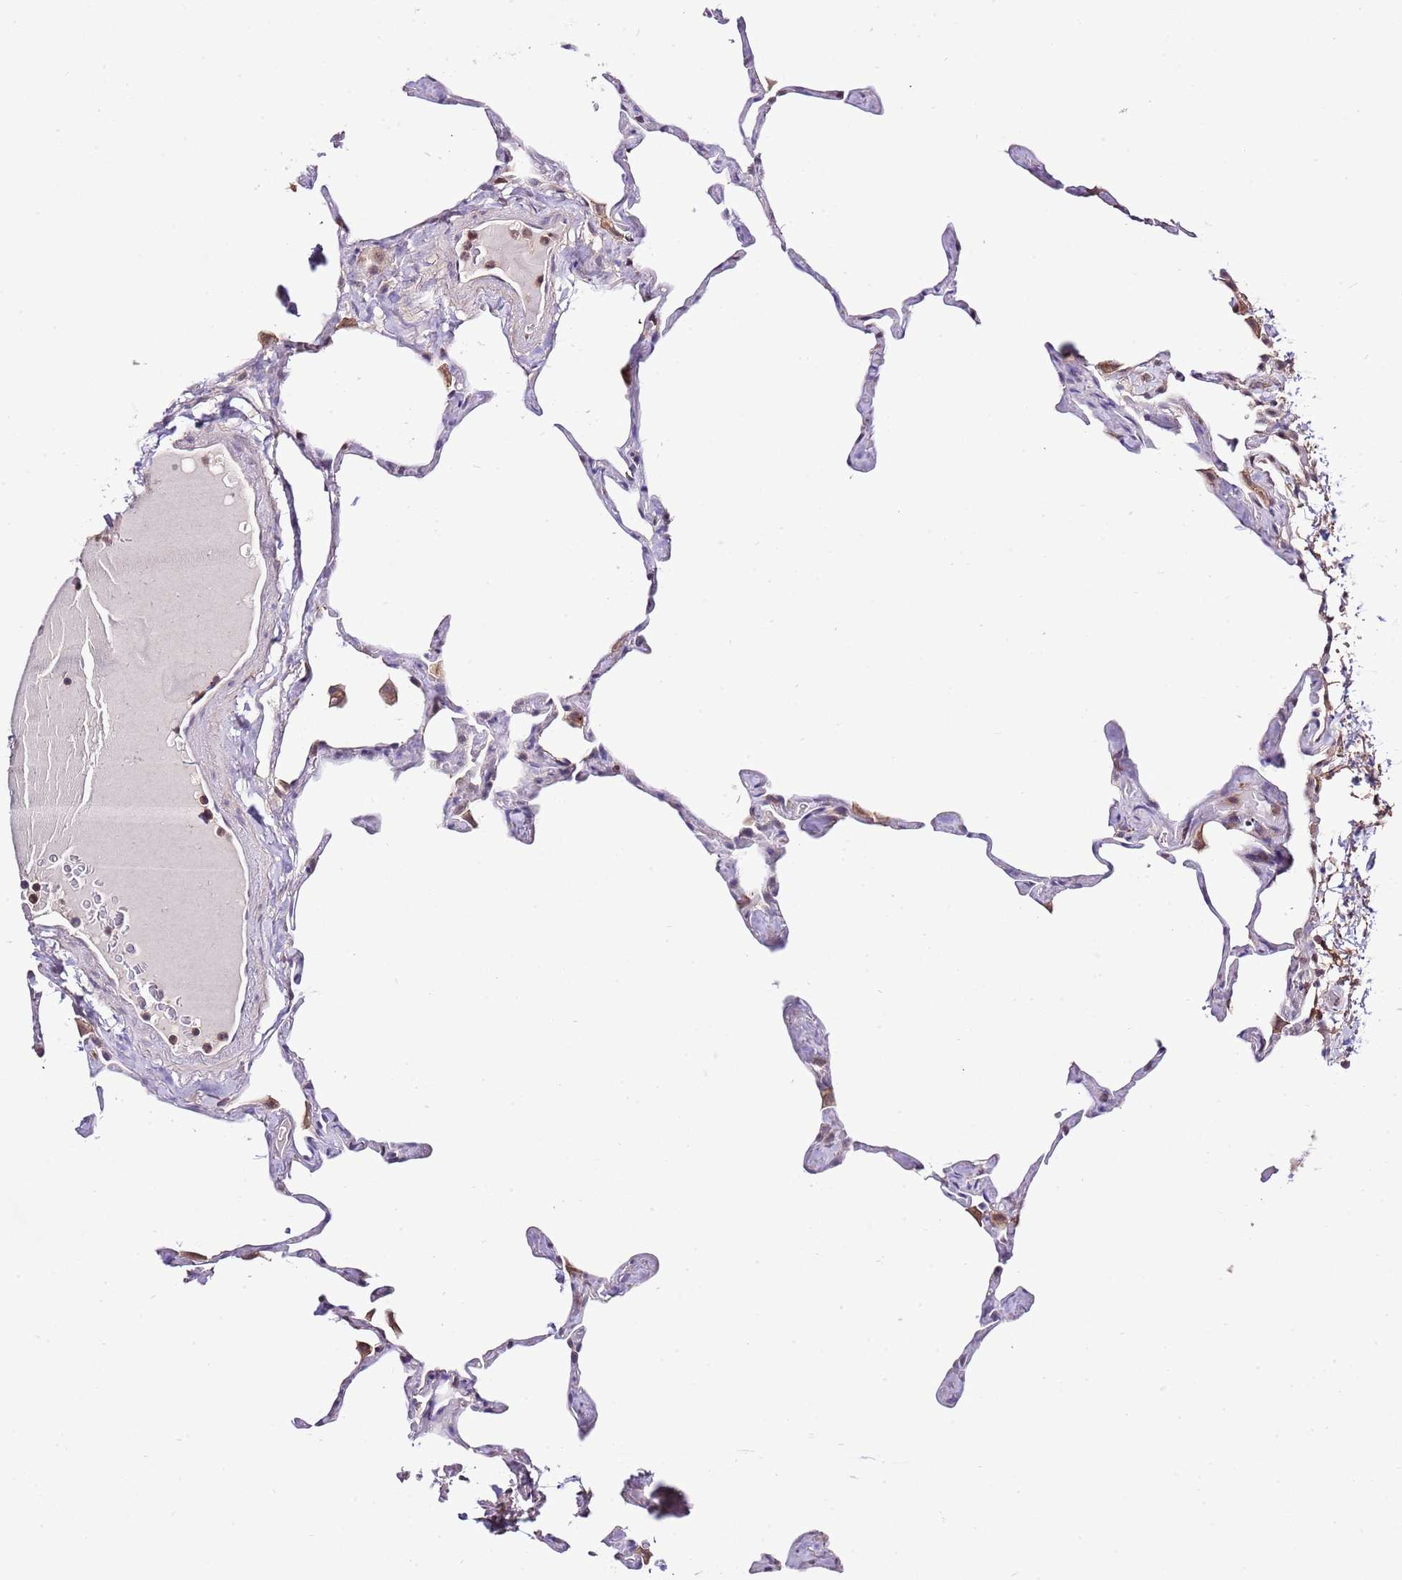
{"staining": {"intensity": "negative", "quantity": "none", "location": "none"}, "tissue": "lung", "cell_type": "Alveolar cells", "image_type": "normal", "snomed": [{"axis": "morphology", "description": "Normal tissue, NOS"}, {"axis": "topography", "description": "Lung"}], "caption": "Histopathology image shows no significant protein positivity in alveolar cells of unremarkable lung.", "gene": "EFHD1", "patient": {"sex": "male", "age": 65}}